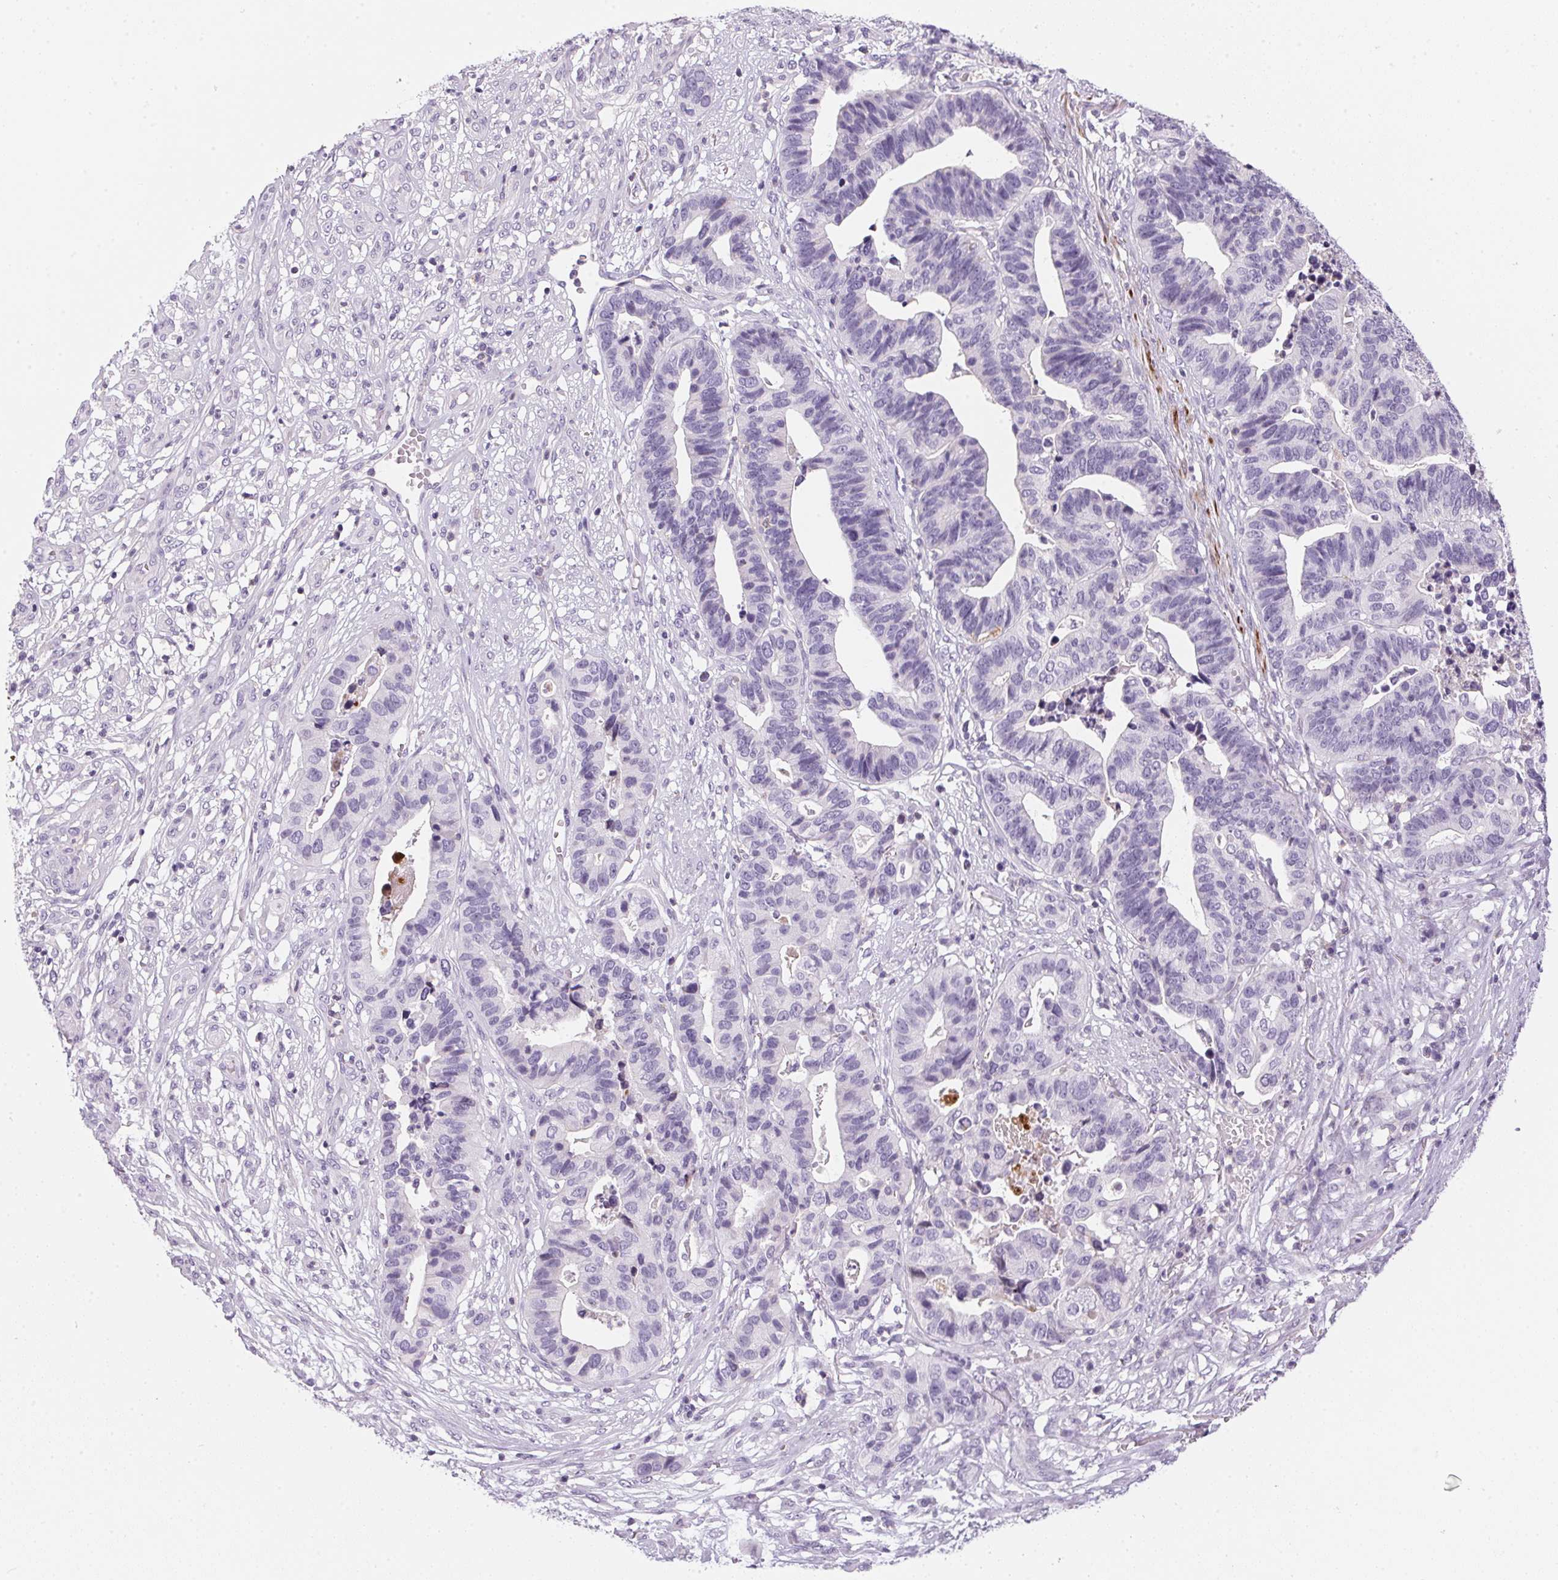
{"staining": {"intensity": "negative", "quantity": "none", "location": "none"}, "tissue": "stomach cancer", "cell_type": "Tumor cells", "image_type": "cancer", "snomed": [{"axis": "morphology", "description": "Adenocarcinoma, NOS"}, {"axis": "topography", "description": "Stomach, upper"}], "caption": "This is an IHC photomicrograph of human adenocarcinoma (stomach). There is no staining in tumor cells.", "gene": "ECPAS", "patient": {"sex": "female", "age": 67}}